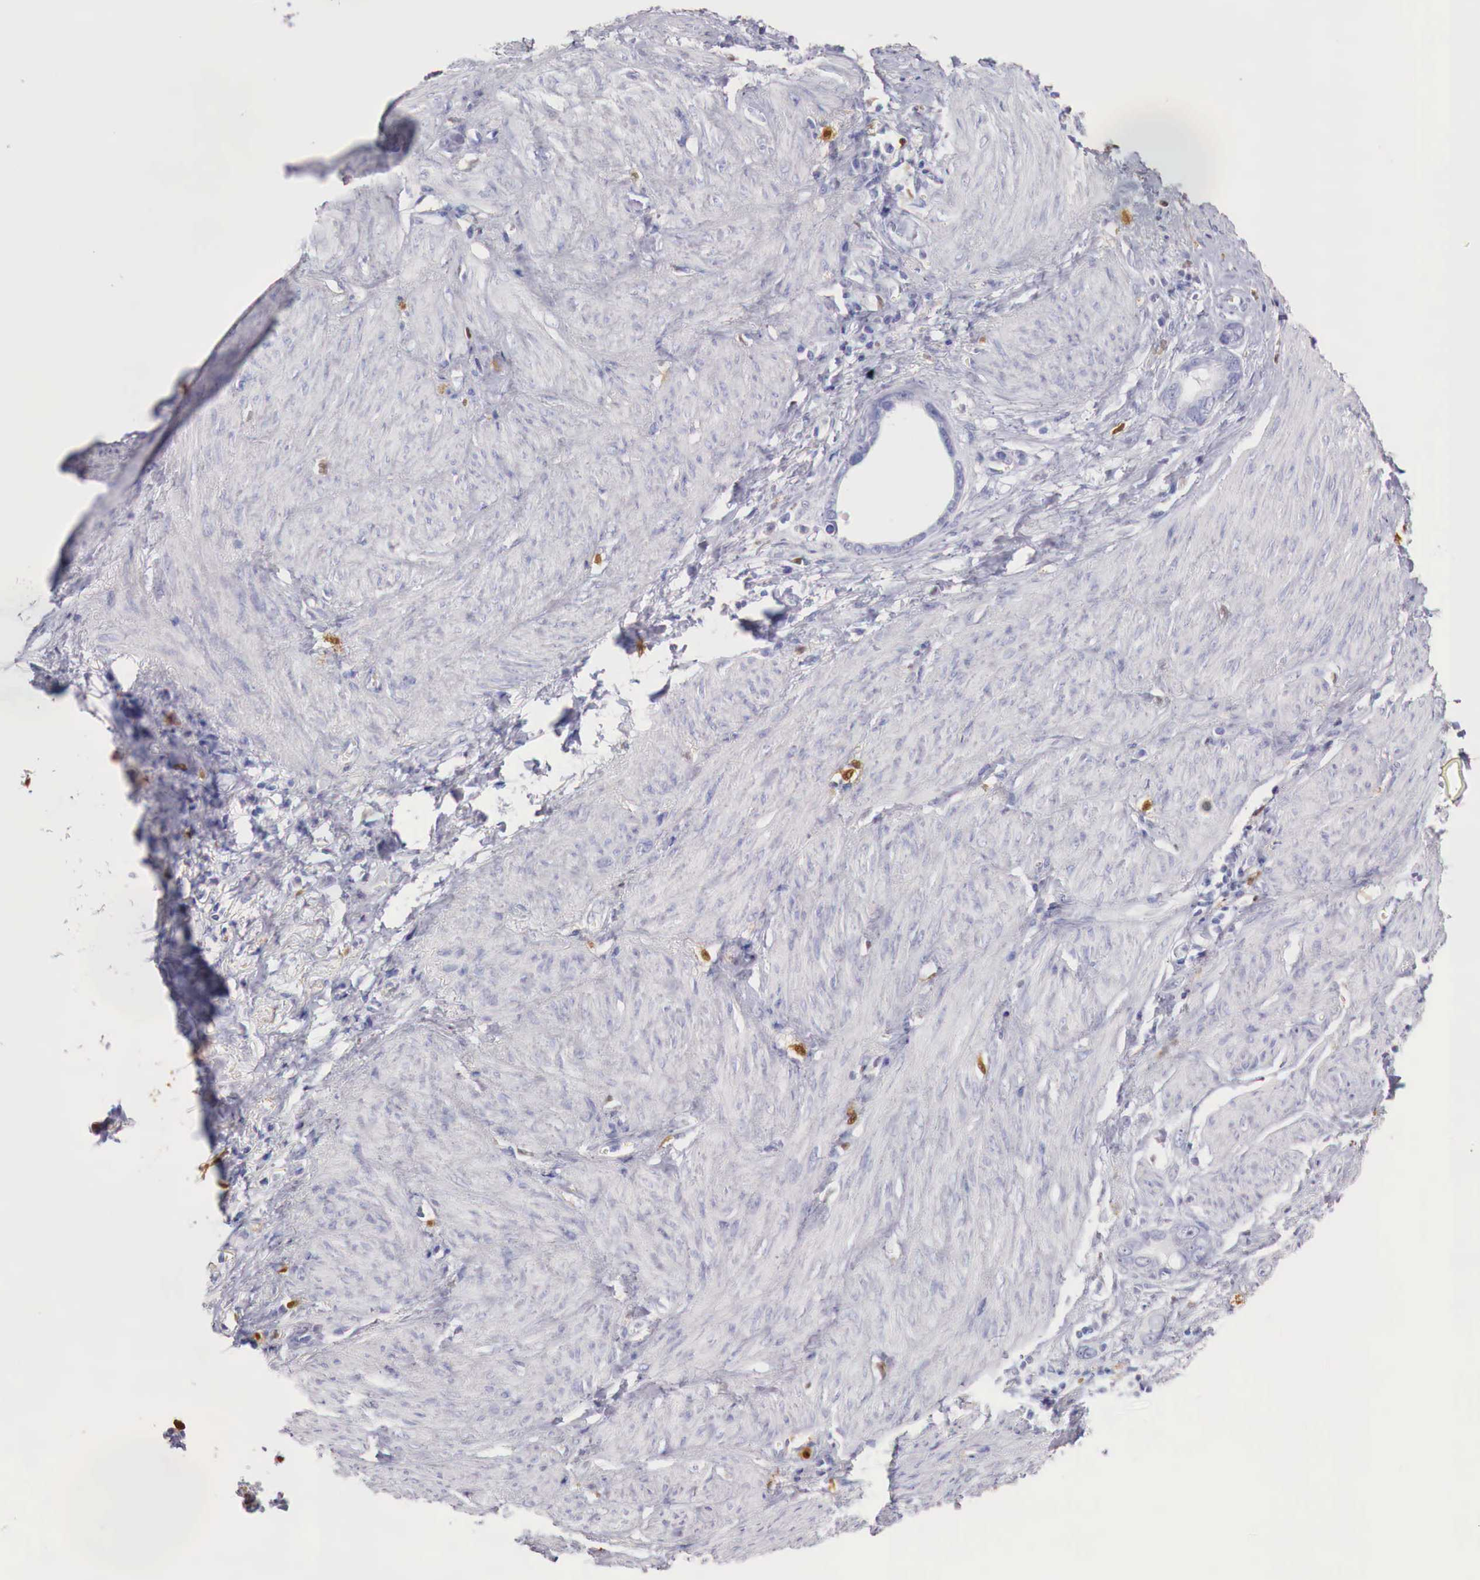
{"staining": {"intensity": "negative", "quantity": "none", "location": "none"}, "tissue": "stomach cancer", "cell_type": "Tumor cells", "image_type": "cancer", "snomed": [{"axis": "morphology", "description": "Adenocarcinoma, NOS"}, {"axis": "topography", "description": "Stomach"}], "caption": "This photomicrograph is of stomach cancer stained with immunohistochemistry (IHC) to label a protein in brown with the nuclei are counter-stained blue. There is no positivity in tumor cells.", "gene": "RENBP", "patient": {"sex": "male", "age": 78}}